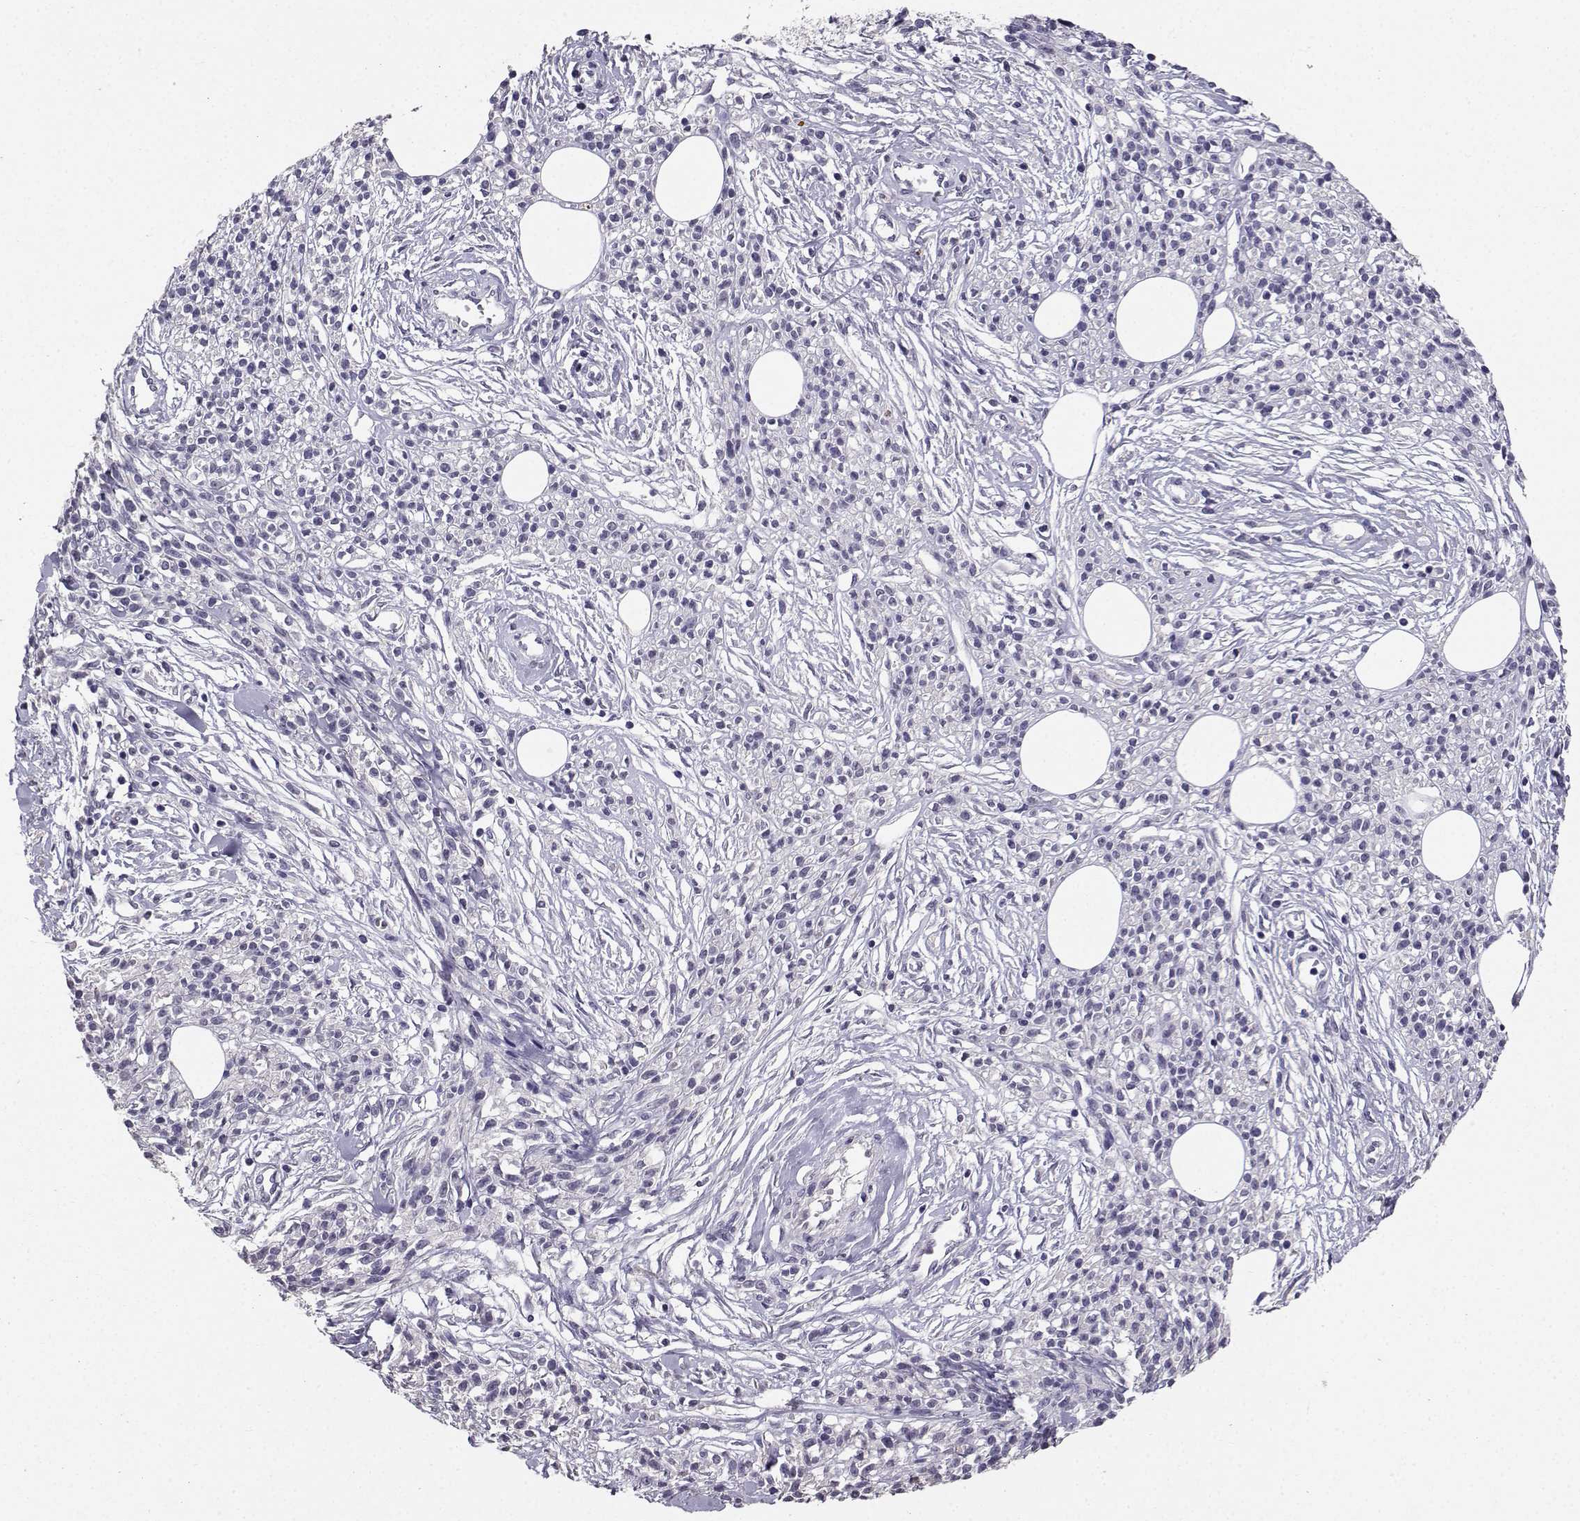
{"staining": {"intensity": "negative", "quantity": "none", "location": "none"}, "tissue": "melanoma", "cell_type": "Tumor cells", "image_type": "cancer", "snomed": [{"axis": "morphology", "description": "Malignant melanoma, NOS"}, {"axis": "topography", "description": "Skin"}, {"axis": "topography", "description": "Skin of trunk"}], "caption": "Immunohistochemical staining of human melanoma displays no significant staining in tumor cells.", "gene": "SPAG11B", "patient": {"sex": "male", "age": 74}}